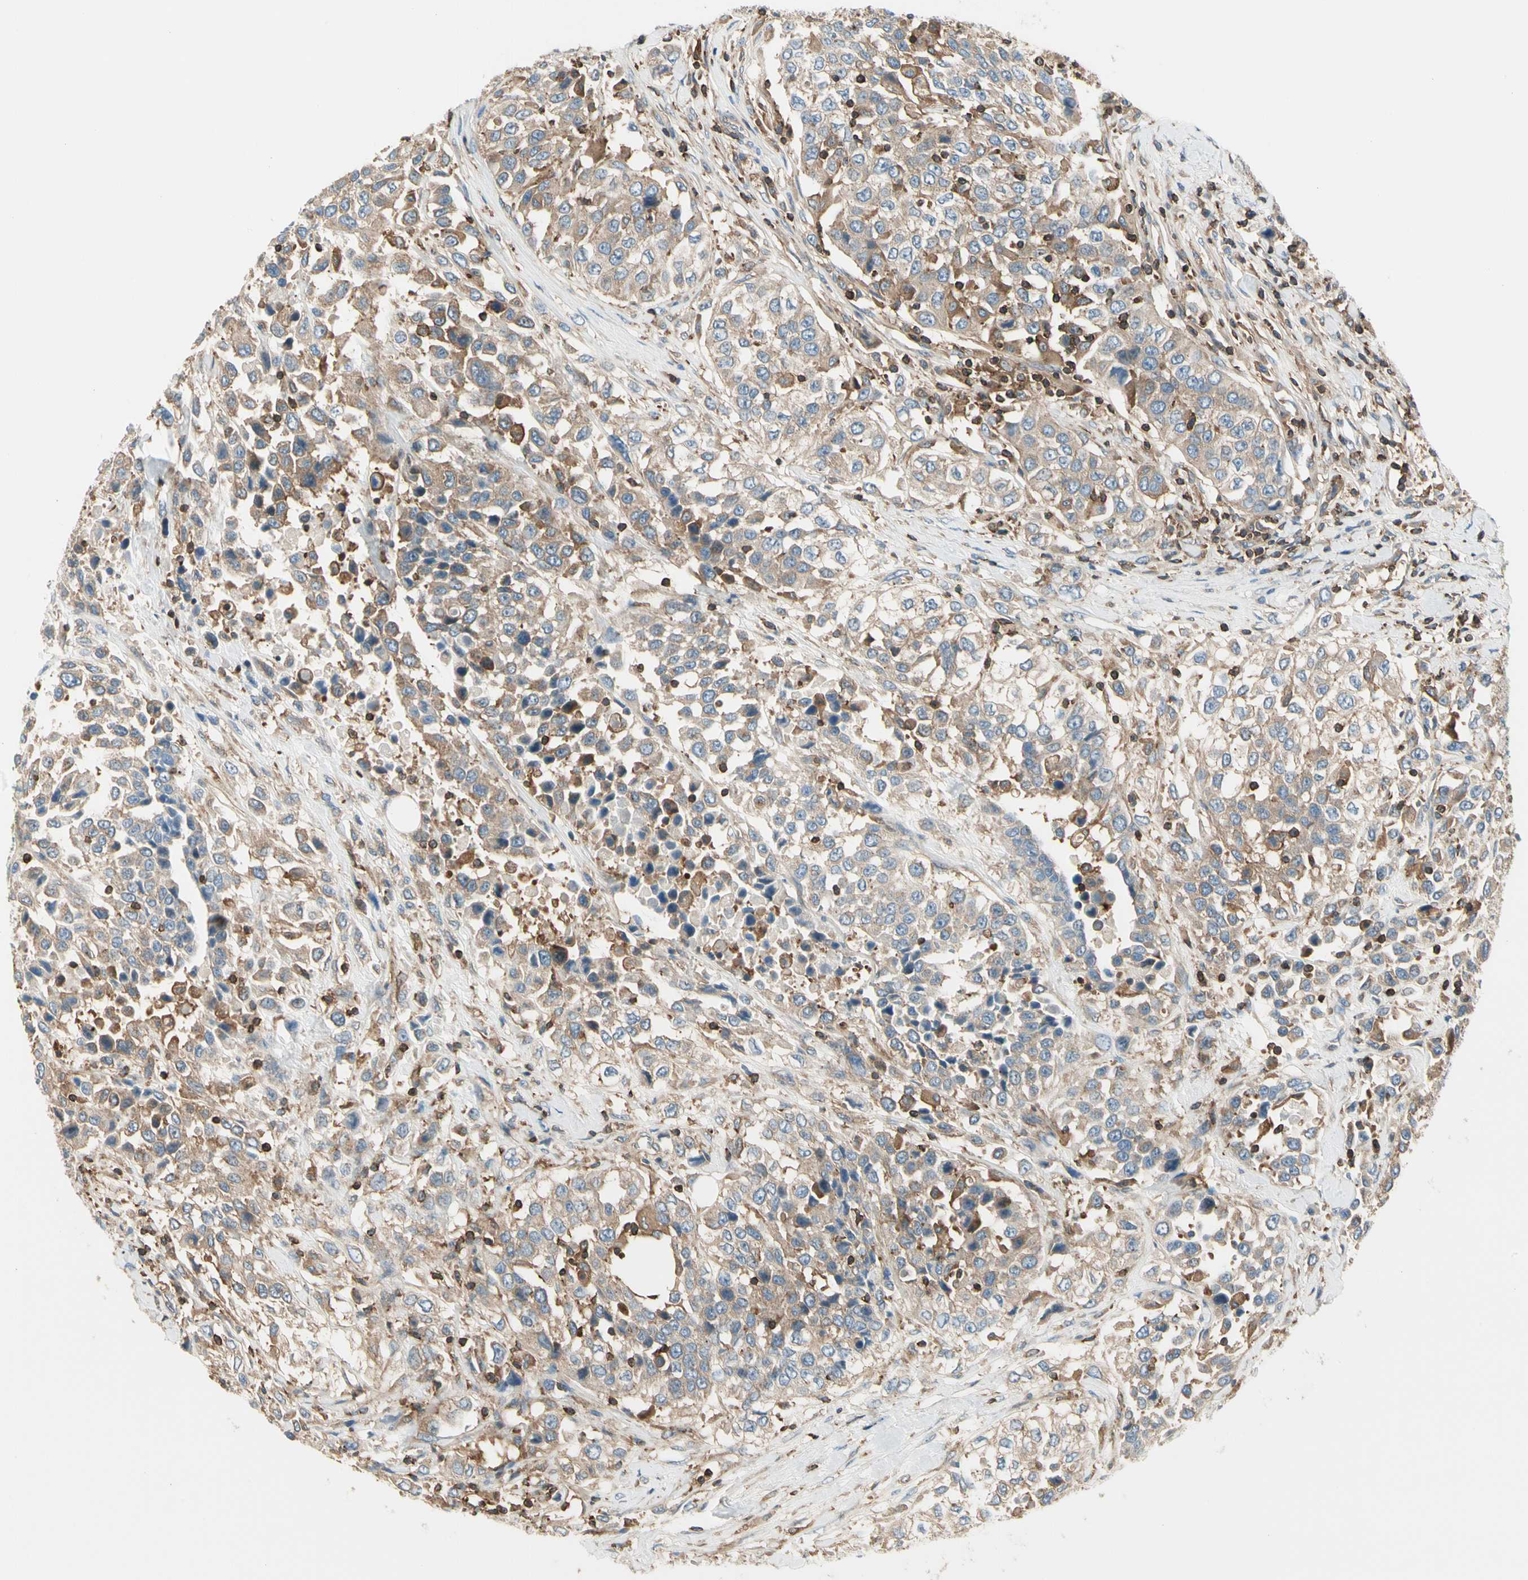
{"staining": {"intensity": "moderate", "quantity": ">75%", "location": "cytoplasmic/membranous"}, "tissue": "urothelial cancer", "cell_type": "Tumor cells", "image_type": "cancer", "snomed": [{"axis": "morphology", "description": "Urothelial carcinoma, High grade"}, {"axis": "topography", "description": "Urinary bladder"}], "caption": "IHC micrograph of urothelial cancer stained for a protein (brown), which shows medium levels of moderate cytoplasmic/membranous positivity in about >75% of tumor cells.", "gene": "CAPZA2", "patient": {"sex": "female", "age": 80}}